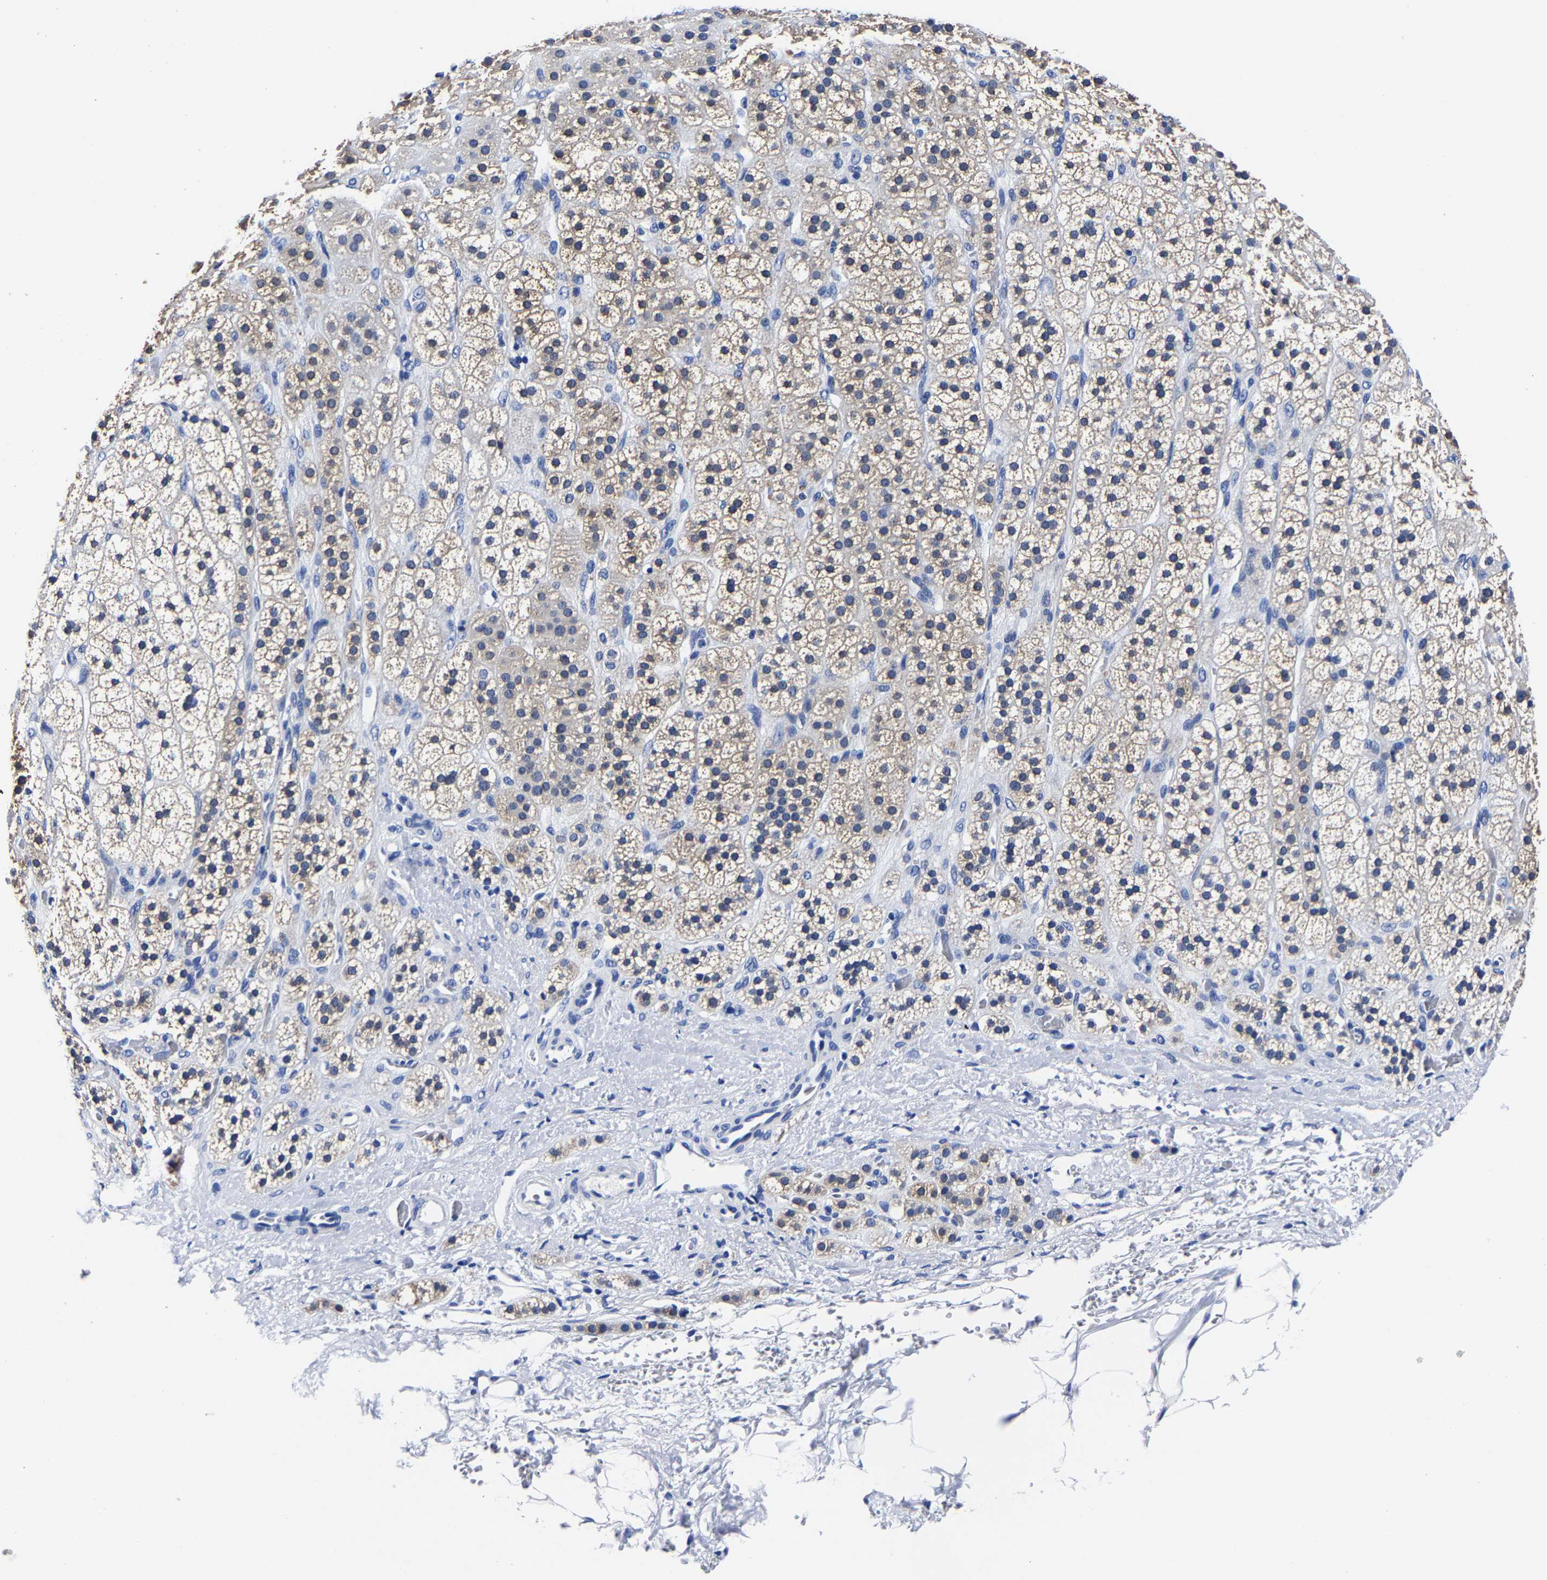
{"staining": {"intensity": "weak", "quantity": "<25%", "location": "cytoplasmic/membranous"}, "tissue": "adrenal gland", "cell_type": "Glandular cells", "image_type": "normal", "snomed": [{"axis": "morphology", "description": "Normal tissue, NOS"}, {"axis": "topography", "description": "Adrenal gland"}], "caption": "The image displays no staining of glandular cells in normal adrenal gland. (DAB immunohistochemistry (IHC) with hematoxylin counter stain).", "gene": "CPA2", "patient": {"sex": "male", "age": 56}}